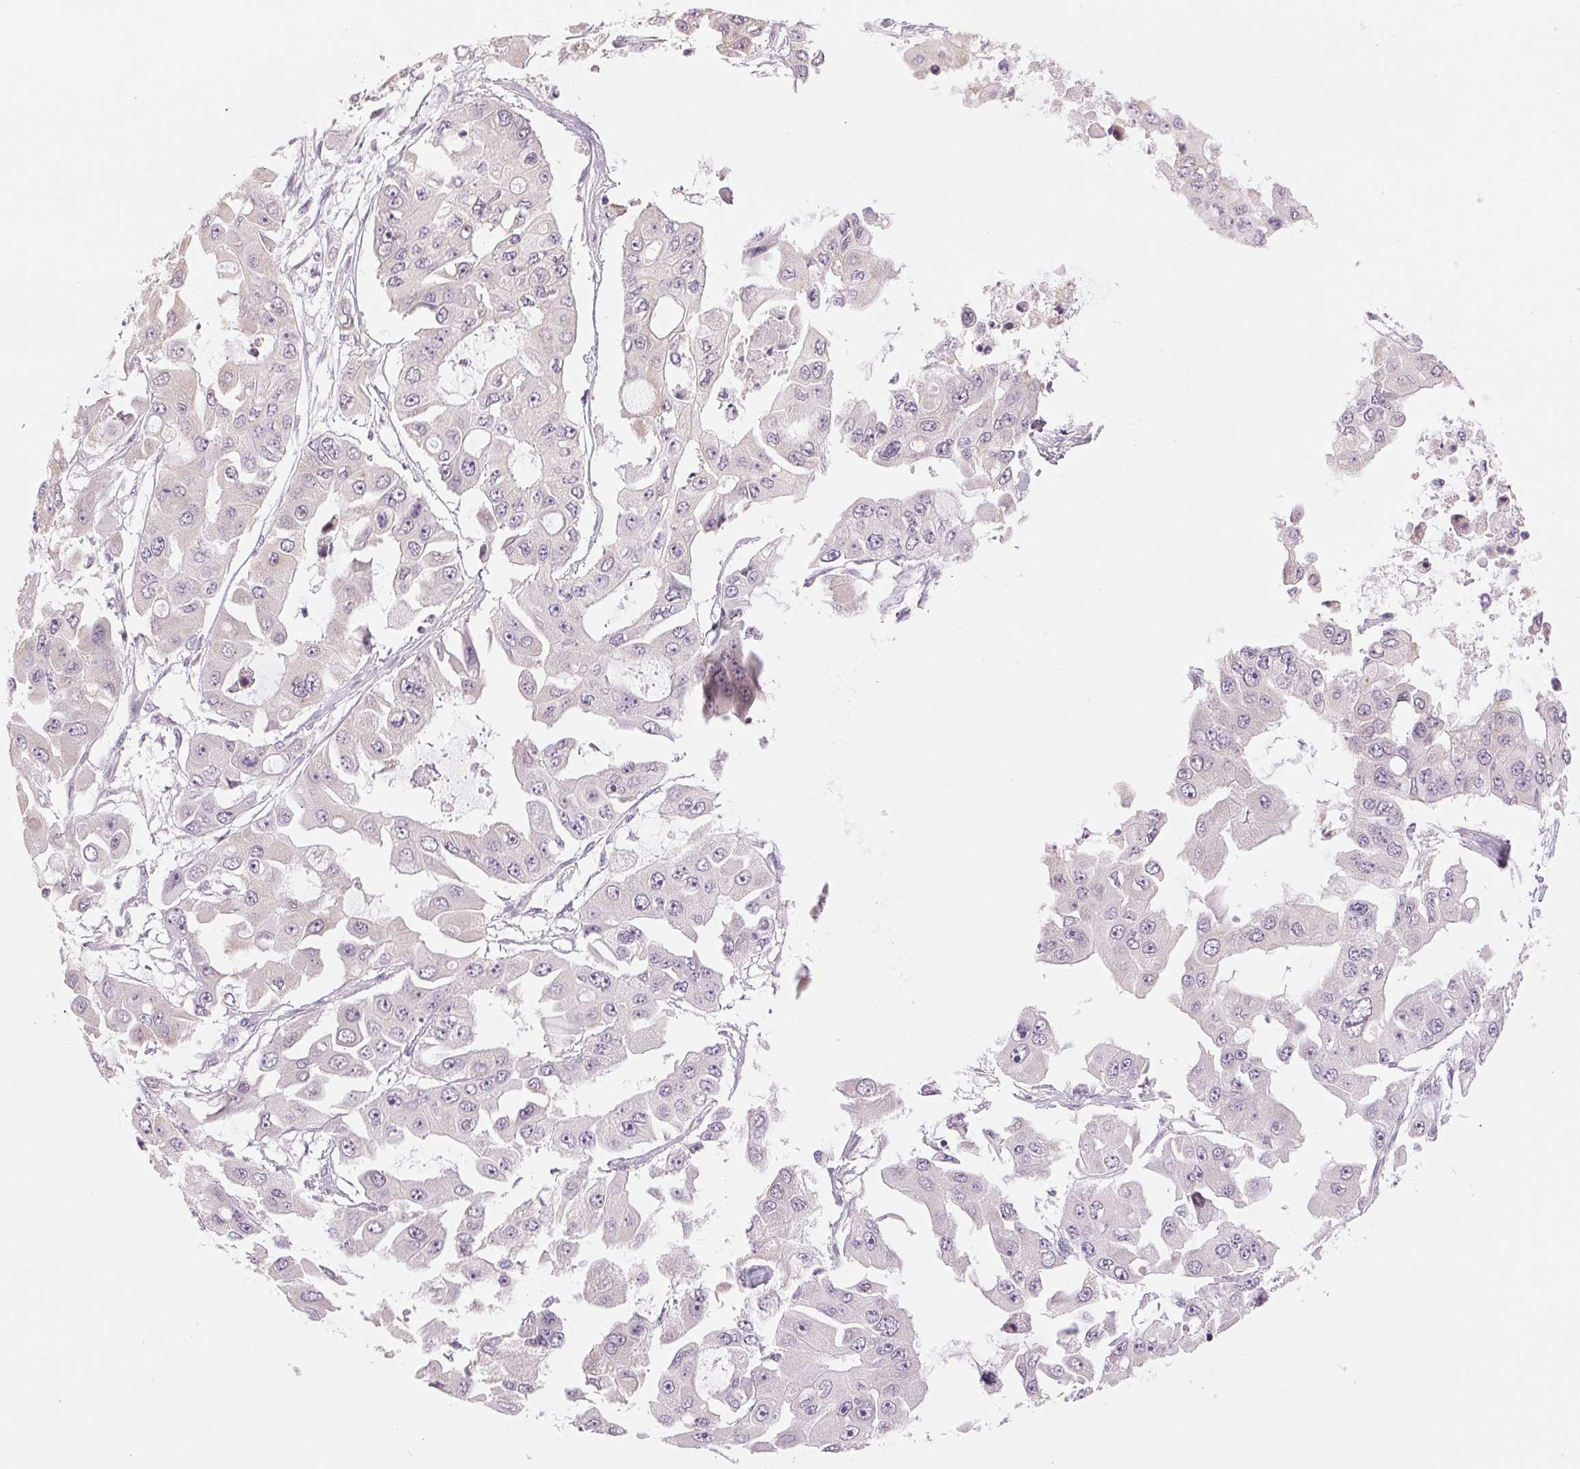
{"staining": {"intensity": "negative", "quantity": "none", "location": "none"}, "tissue": "ovarian cancer", "cell_type": "Tumor cells", "image_type": "cancer", "snomed": [{"axis": "morphology", "description": "Cystadenocarcinoma, serous, NOS"}, {"axis": "topography", "description": "Ovary"}], "caption": "DAB immunohistochemical staining of ovarian cancer exhibits no significant expression in tumor cells.", "gene": "ERI3", "patient": {"sex": "female", "age": 56}}